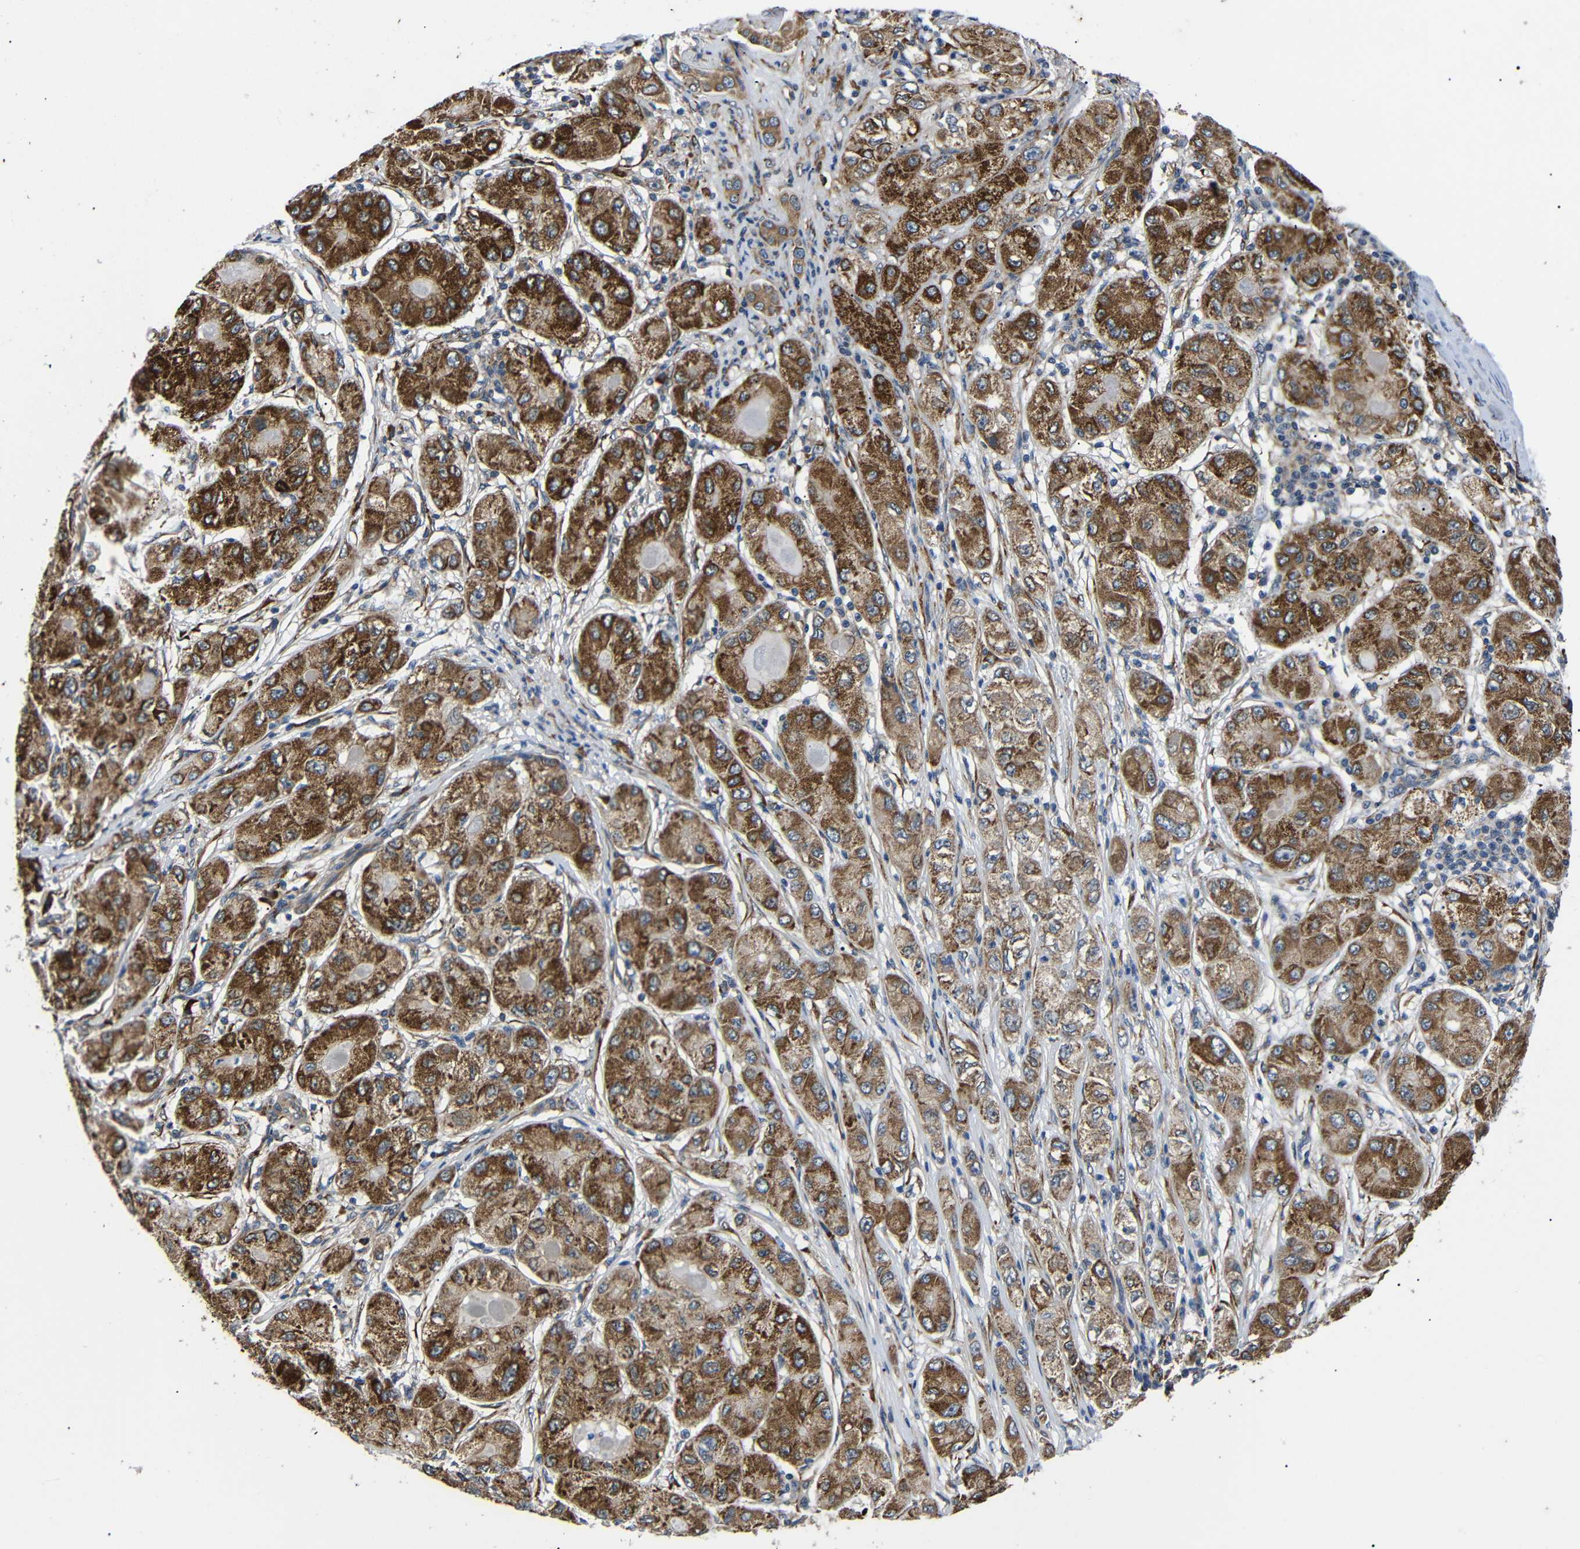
{"staining": {"intensity": "strong", "quantity": ">75%", "location": "cytoplasmic/membranous"}, "tissue": "liver cancer", "cell_type": "Tumor cells", "image_type": "cancer", "snomed": [{"axis": "morphology", "description": "Carcinoma, Hepatocellular, NOS"}, {"axis": "topography", "description": "Liver"}], "caption": "Immunohistochemistry (IHC) micrograph of liver hepatocellular carcinoma stained for a protein (brown), which reveals high levels of strong cytoplasmic/membranous positivity in about >75% of tumor cells.", "gene": "KANK4", "patient": {"sex": "male", "age": 80}}